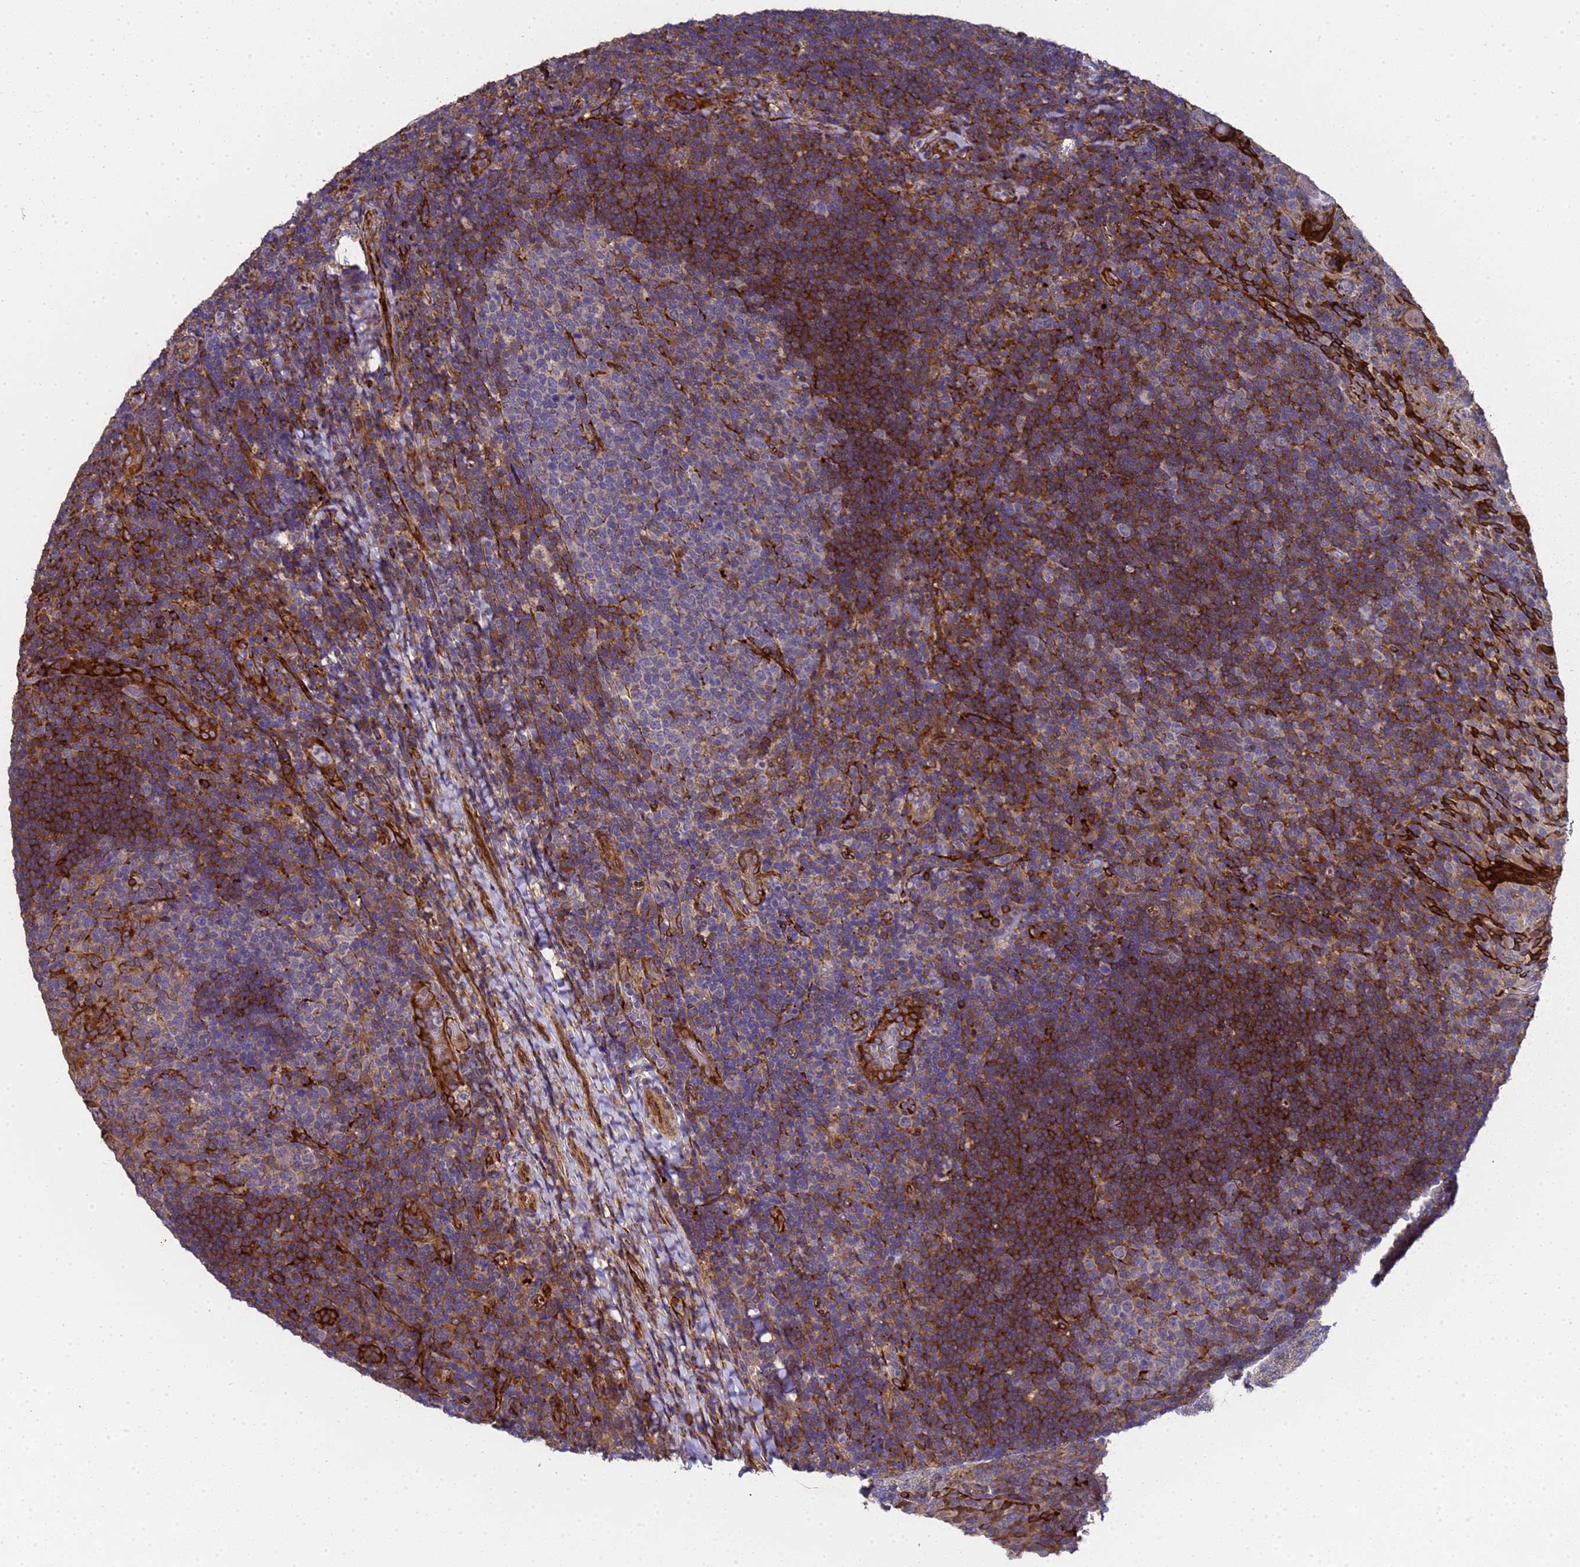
{"staining": {"intensity": "weak", "quantity": "<25%", "location": "cytoplasmic/membranous"}, "tissue": "tonsil", "cell_type": "Germinal center cells", "image_type": "normal", "snomed": [{"axis": "morphology", "description": "Normal tissue, NOS"}, {"axis": "topography", "description": "Tonsil"}], "caption": "This is an immunohistochemistry image of unremarkable tonsil. There is no expression in germinal center cells.", "gene": "MOCS1", "patient": {"sex": "female", "age": 10}}